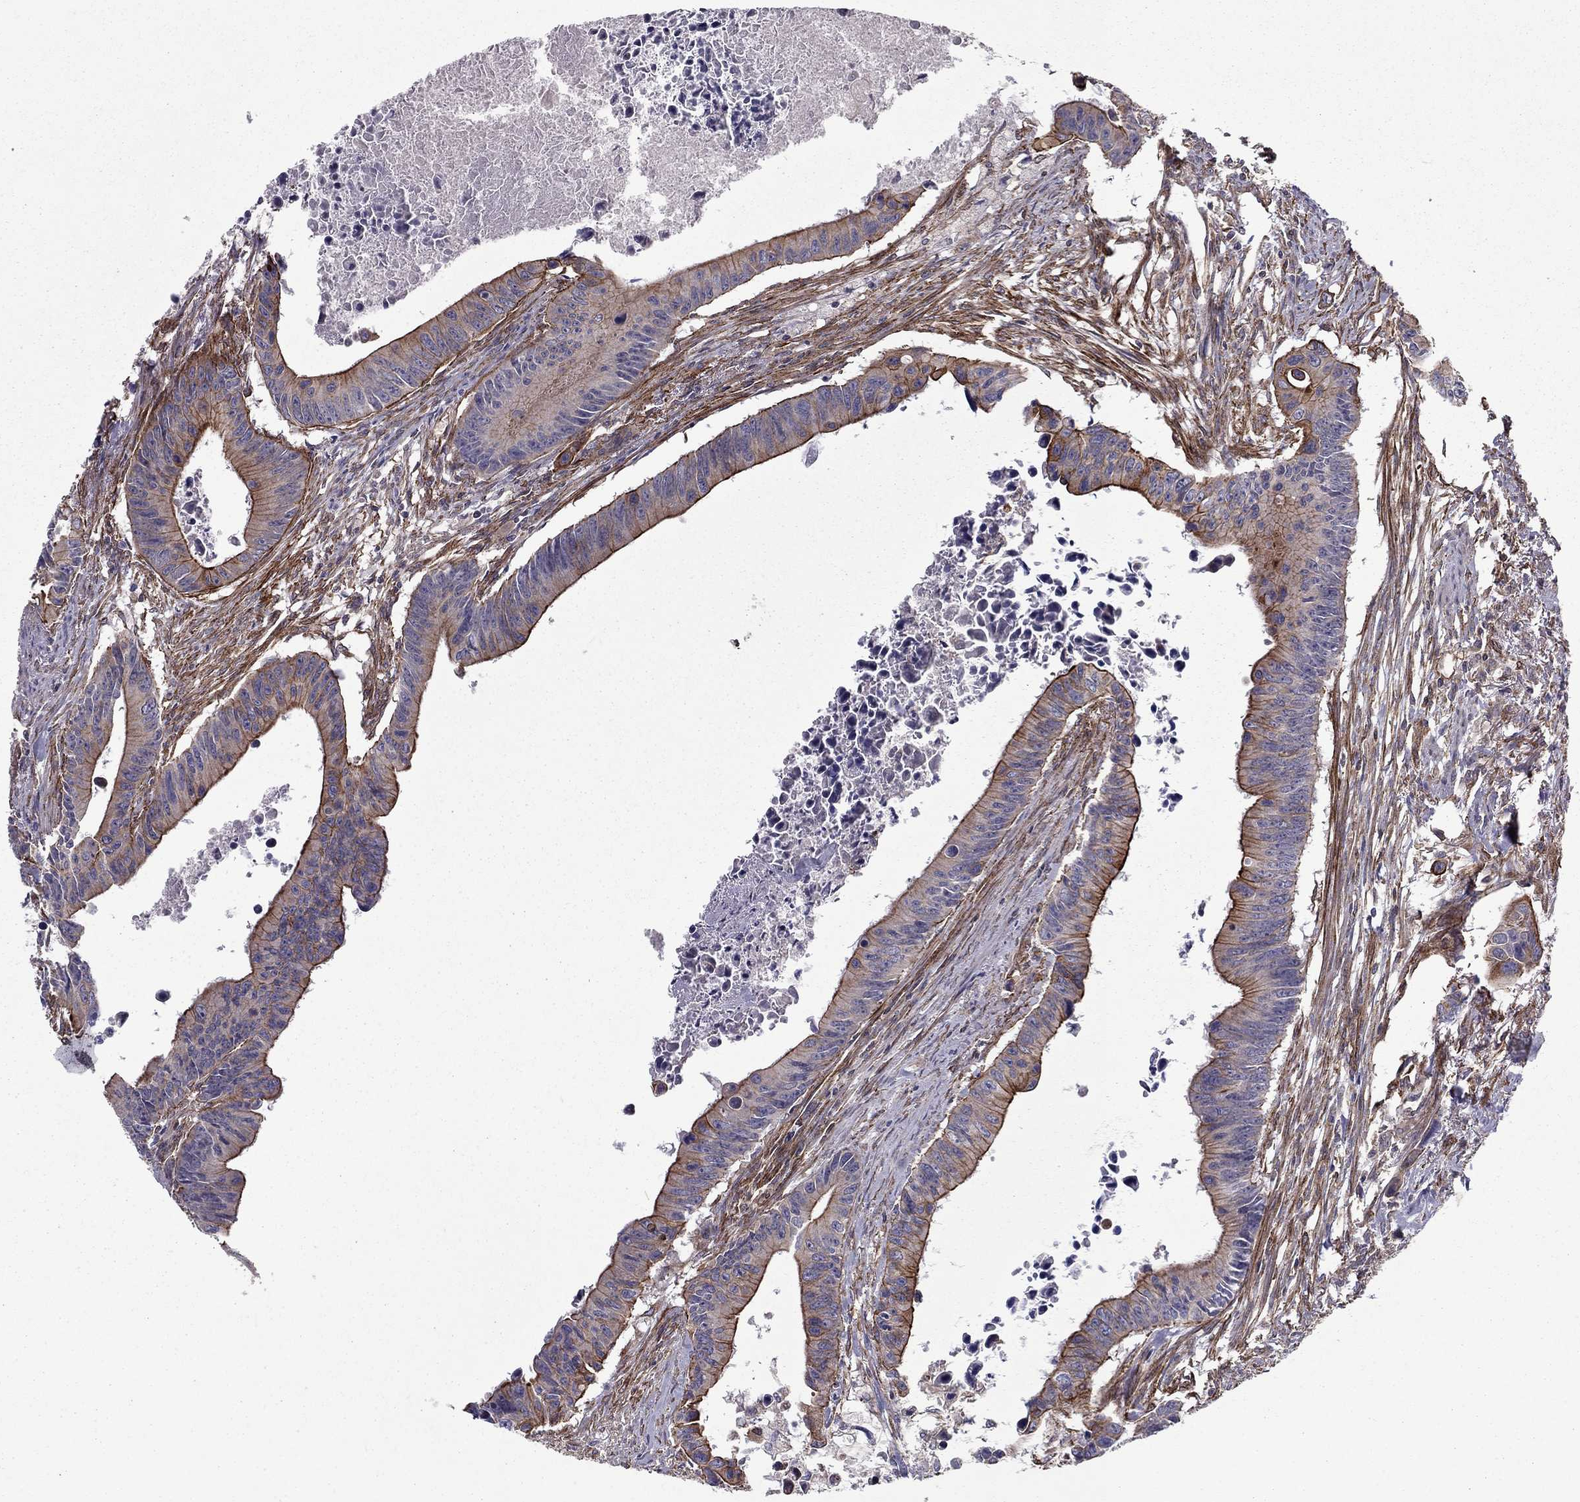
{"staining": {"intensity": "strong", "quantity": "25%-75%", "location": "cytoplasmic/membranous"}, "tissue": "colorectal cancer", "cell_type": "Tumor cells", "image_type": "cancer", "snomed": [{"axis": "morphology", "description": "Adenocarcinoma, NOS"}, {"axis": "topography", "description": "Colon"}], "caption": "A photomicrograph showing strong cytoplasmic/membranous expression in about 25%-75% of tumor cells in adenocarcinoma (colorectal), as visualized by brown immunohistochemical staining.", "gene": "SHMT1", "patient": {"sex": "female", "age": 87}}